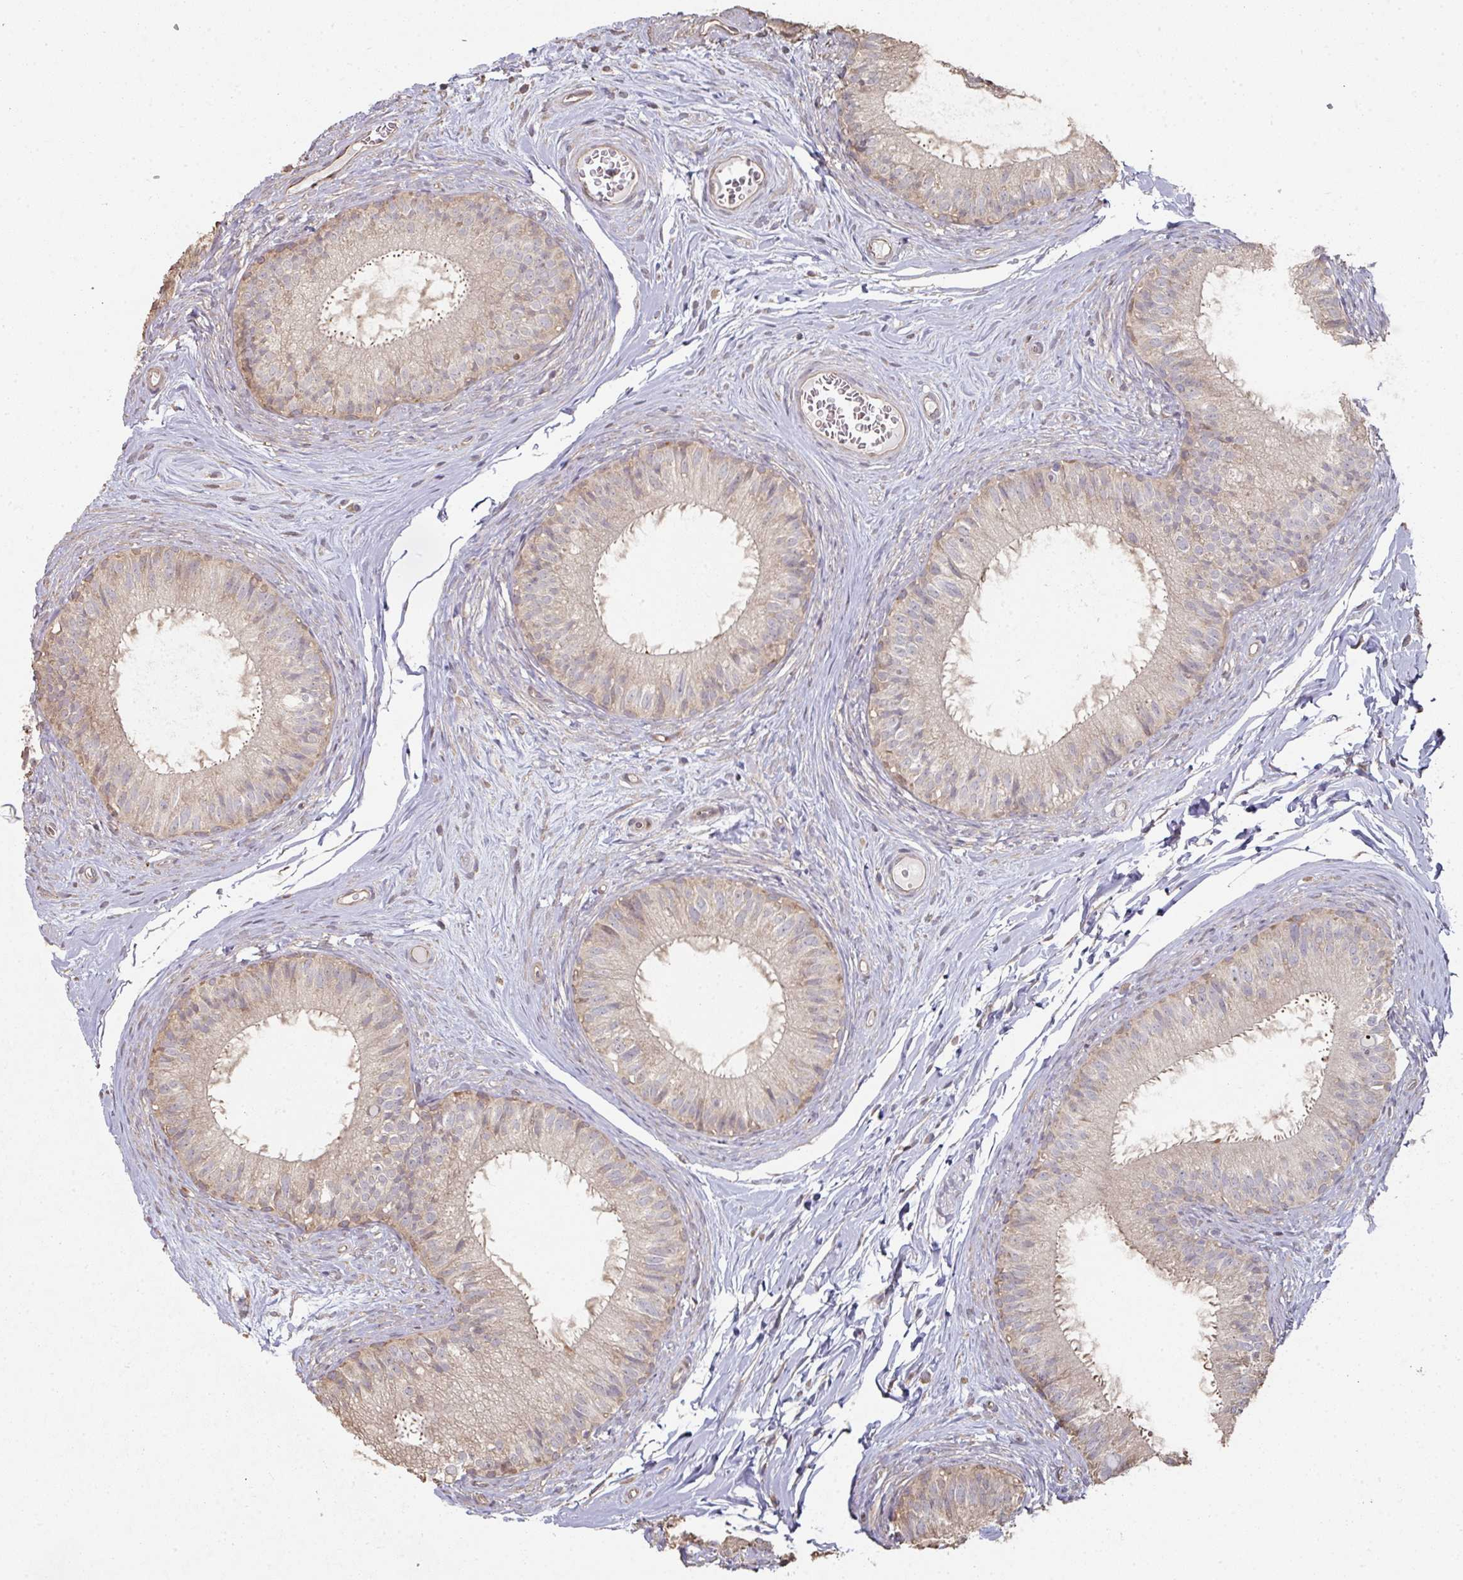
{"staining": {"intensity": "moderate", "quantity": "25%-75%", "location": "cytoplasmic/membranous"}, "tissue": "epididymis", "cell_type": "Glandular cells", "image_type": "normal", "snomed": [{"axis": "morphology", "description": "Normal tissue, NOS"}, {"axis": "topography", "description": "Epididymis"}], "caption": "Protein expression analysis of benign epididymis exhibits moderate cytoplasmic/membranous staining in approximately 25%-75% of glandular cells. Immunohistochemistry stains the protein in brown and the nuclei are stained blue.", "gene": "CA7", "patient": {"sex": "male", "age": 25}}